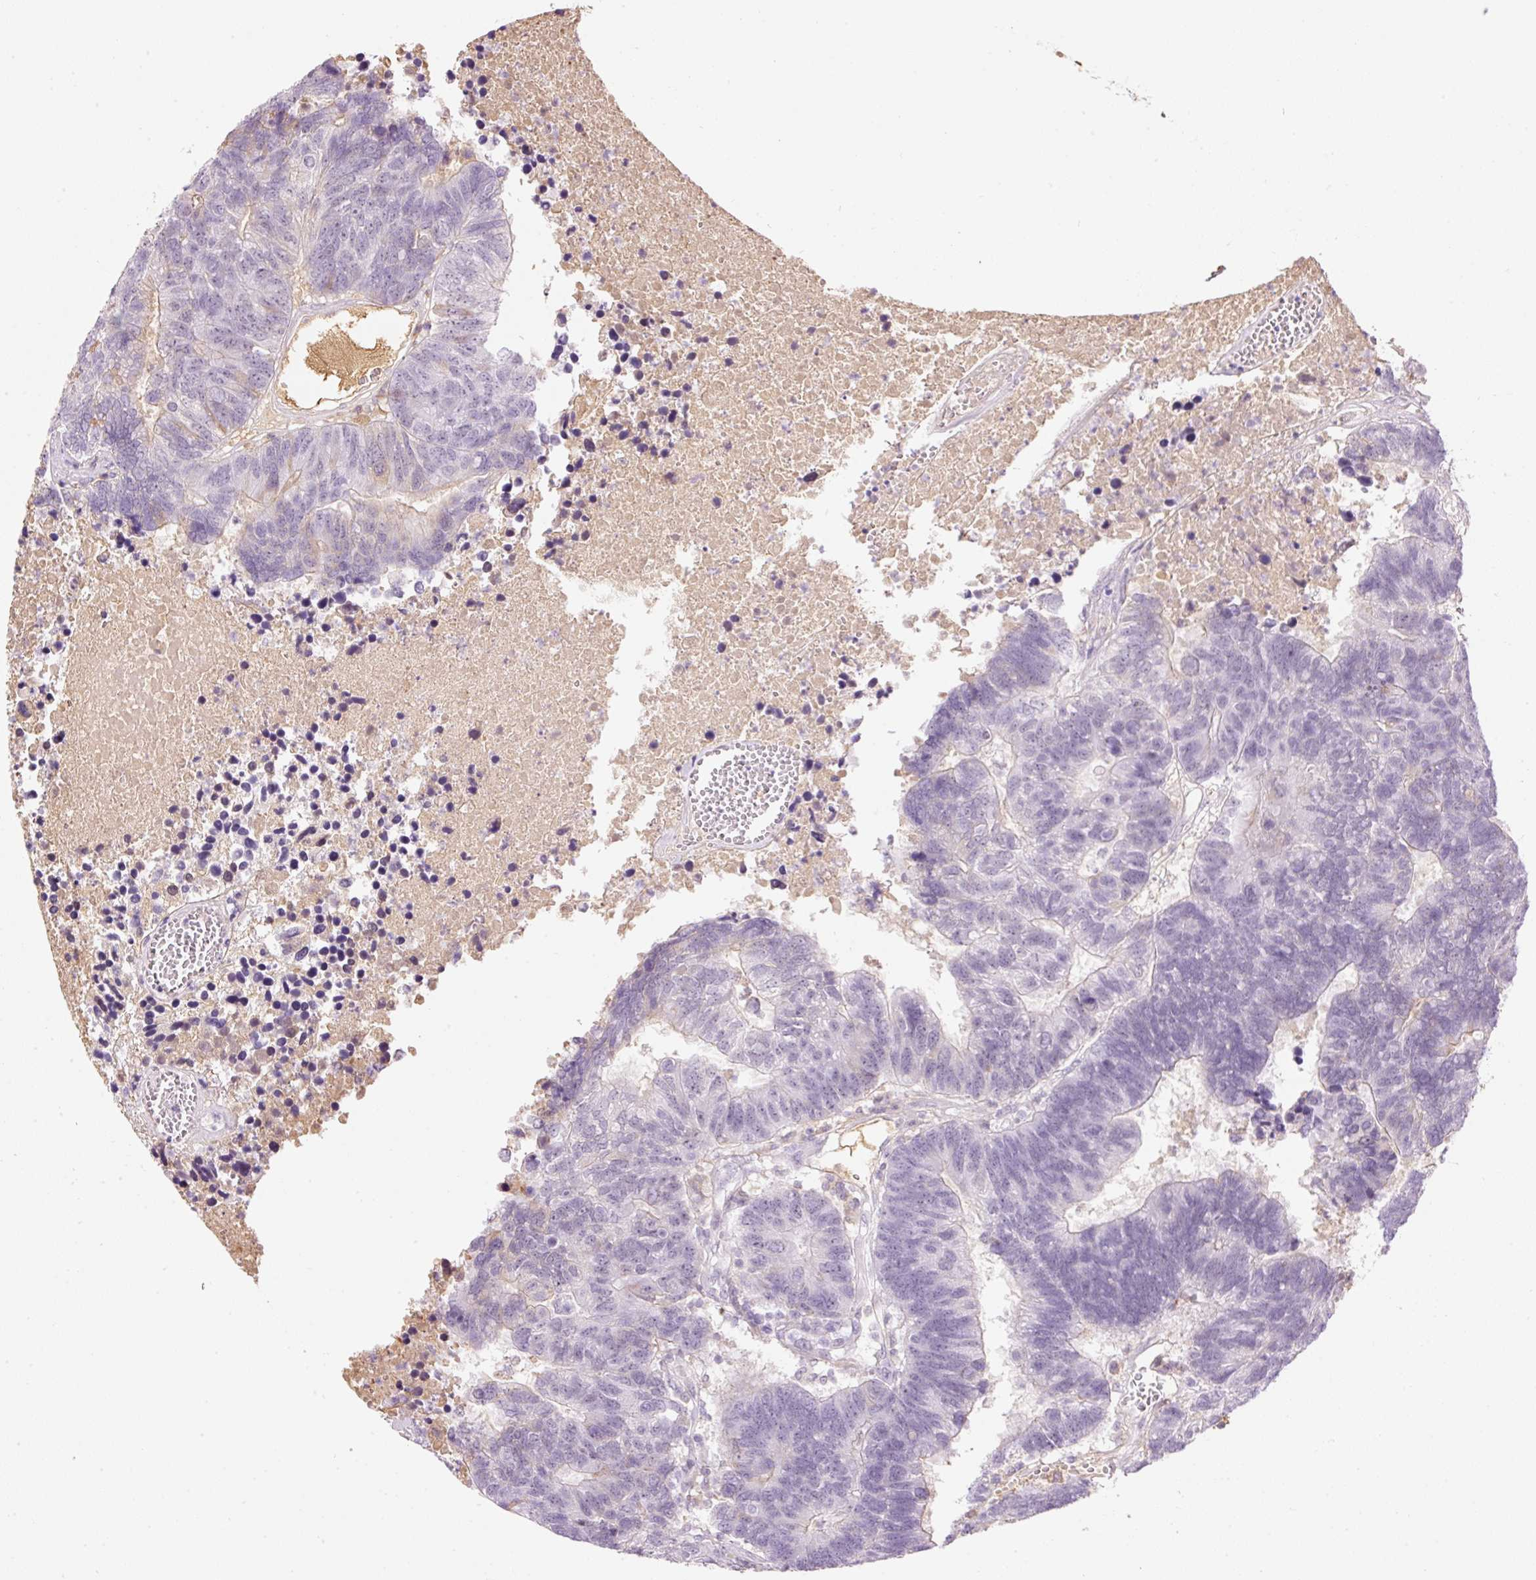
{"staining": {"intensity": "negative", "quantity": "none", "location": "none"}, "tissue": "colorectal cancer", "cell_type": "Tumor cells", "image_type": "cancer", "snomed": [{"axis": "morphology", "description": "Adenocarcinoma, NOS"}, {"axis": "topography", "description": "Colon"}], "caption": "Immunohistochemical staining of colorectal adenocarcinoma exhibits no significant expression in tumor cells. The staining was performed using DAB to visualize the protein expression in brown, while the nuclei were stained in blue with hematoxylin (Magnification: 20x).", "gene": "PRPF38B", "patient": {"sex": "female", "age": 48}}